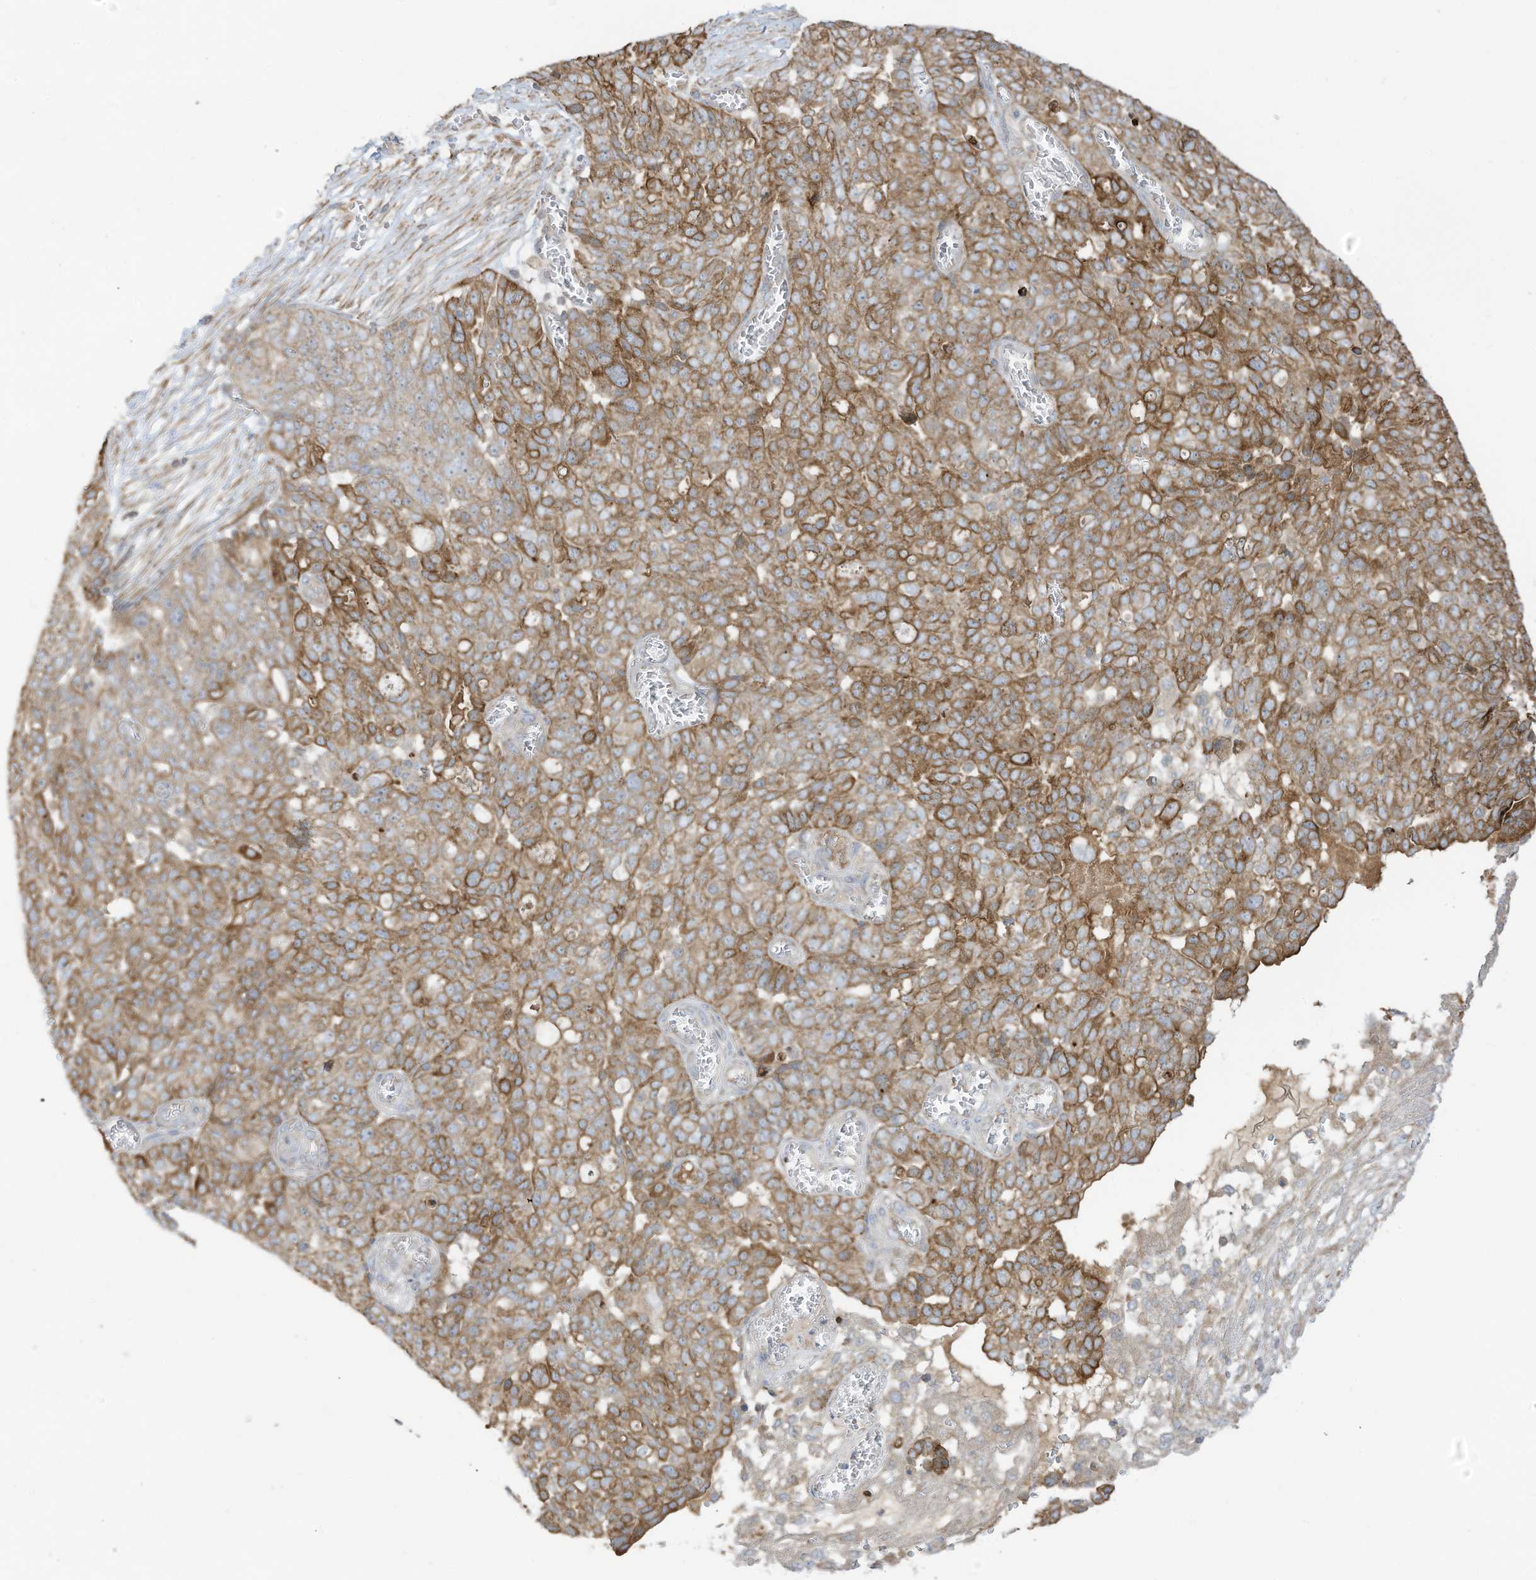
{"staining": {"intensity": "moderate", "quantity": ">75%", "location": "cytoplasmic/membranous"}, "tissue": "ovarian cancer", "cell_type": "Tumor cells", "image_type": "cancer", "snomed": [{"axis": "morphology", "description": "Cystadenocarcinoma, serous, NOS"}, {"axis": "topography", "description": "Soft tissue"}, {"axis": "topography", "description": "Ovary"}], "caption": "Immunohistochemistry (IHC) image of ovarian cancer stained for a protein (brown), which demonstrates medium levels of moderate cytoplasmic/membranous staining in approximately >75% of tumor cells.", "gene": "CGAS", "patient": {"sex": "female", "age": 57}}